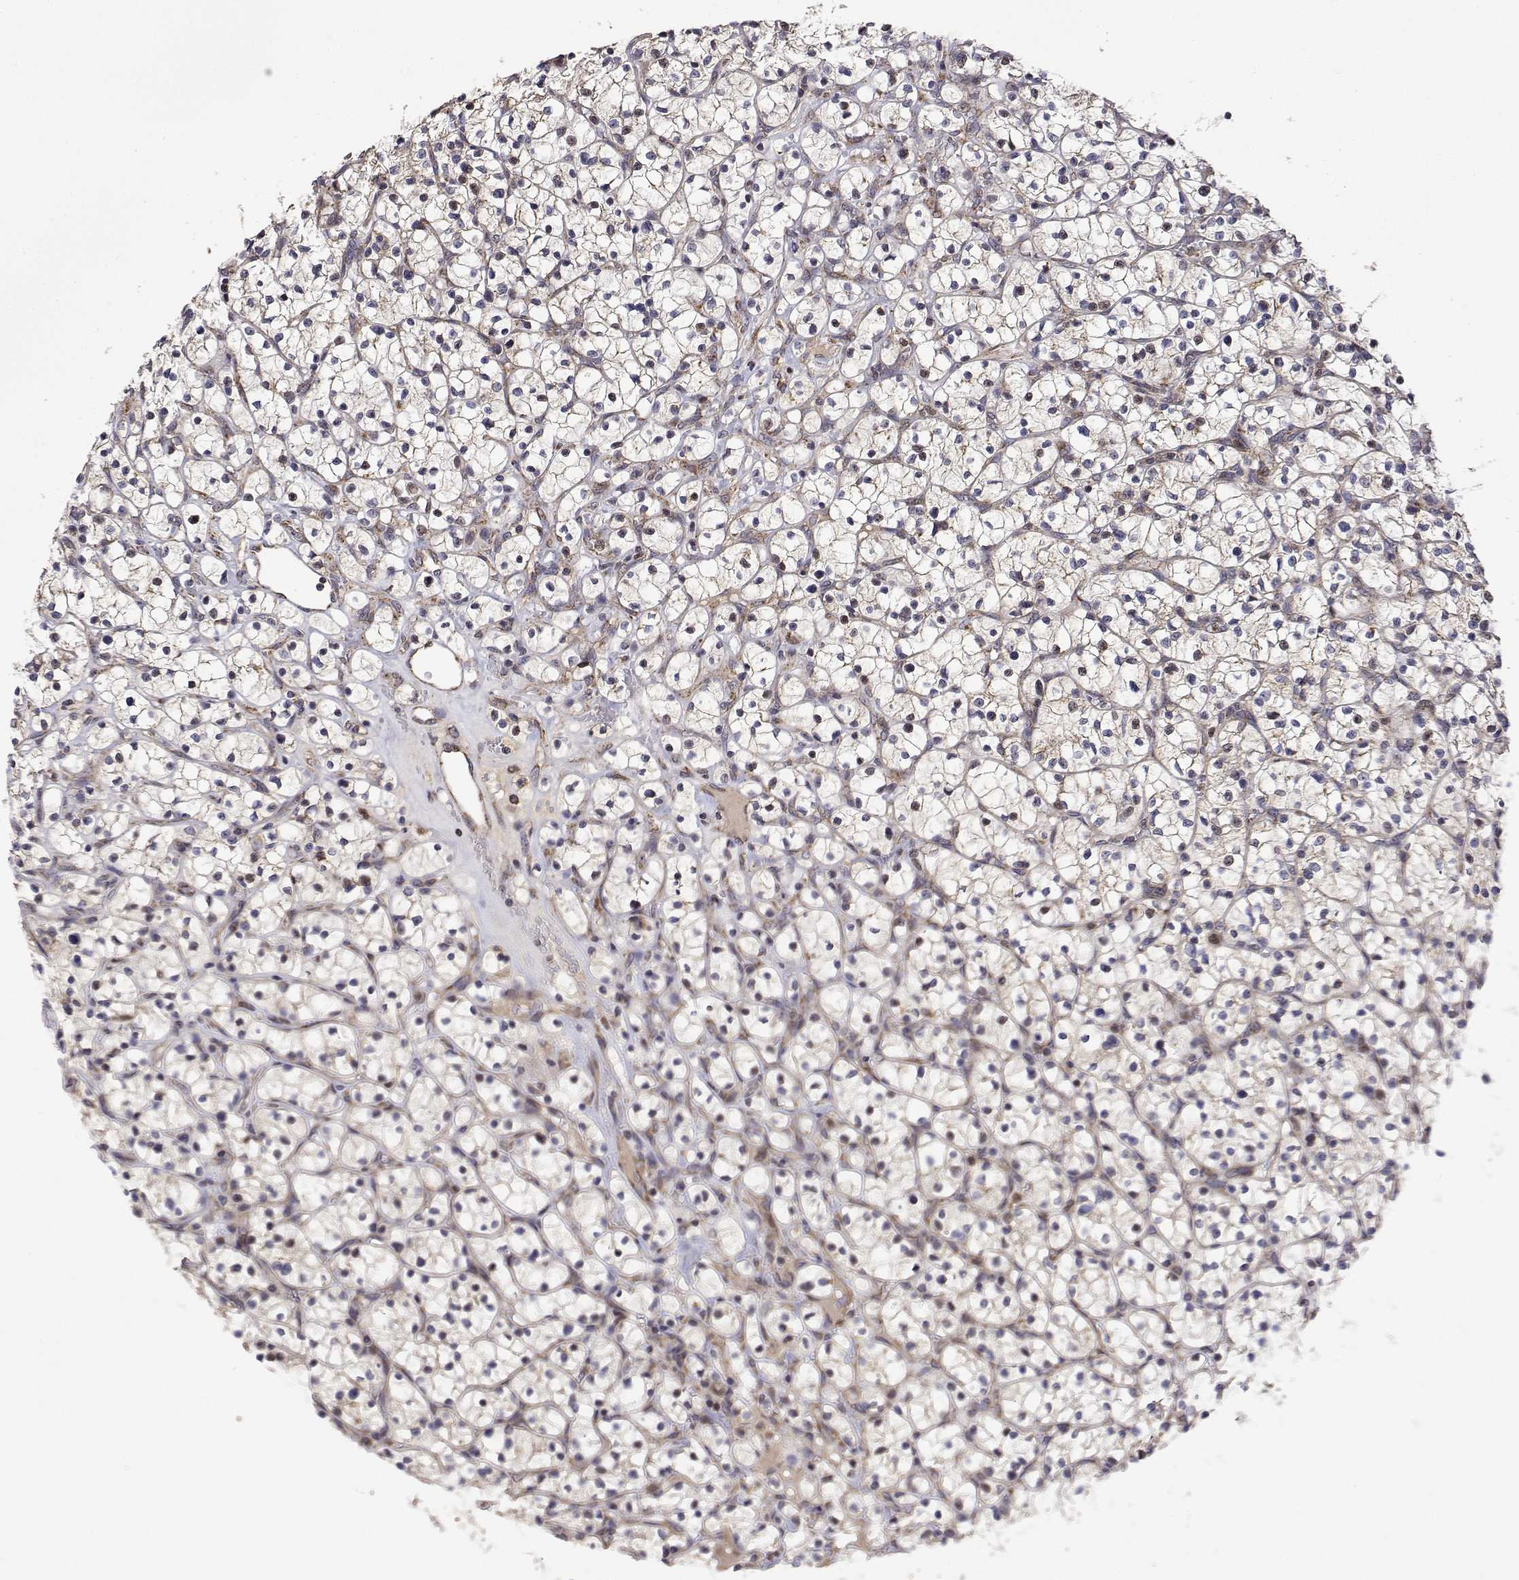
{"staining": {"intensity": "weak", "quantity": "25%-75%", "location": "cytoplasmic/membranous"}, "tissue": "renal cancer", "cell_type": "Tumor cells", "image_type": "cancer", "snomed": [{"axis": "morphology", "description": "Adenocarcinoma, NOS"}, {"axis": "topography", "description": "Kidney"}], "caption": "Immunohistochemistry (IHC) staining of renal cancer (adenocarcinoma), which displays low levels of weak cytoplasmic/membranous positivity in about 25%-75% of tumor cells indicating weak cytoplasmic/membranous protein staining. The staining was performed using DAB (brown) for protein detection and nuclei were counterstained in hematoxylin (blue).", "gene": "GADD45GIP1", "patient": {"sex": "female", "age": 64}}